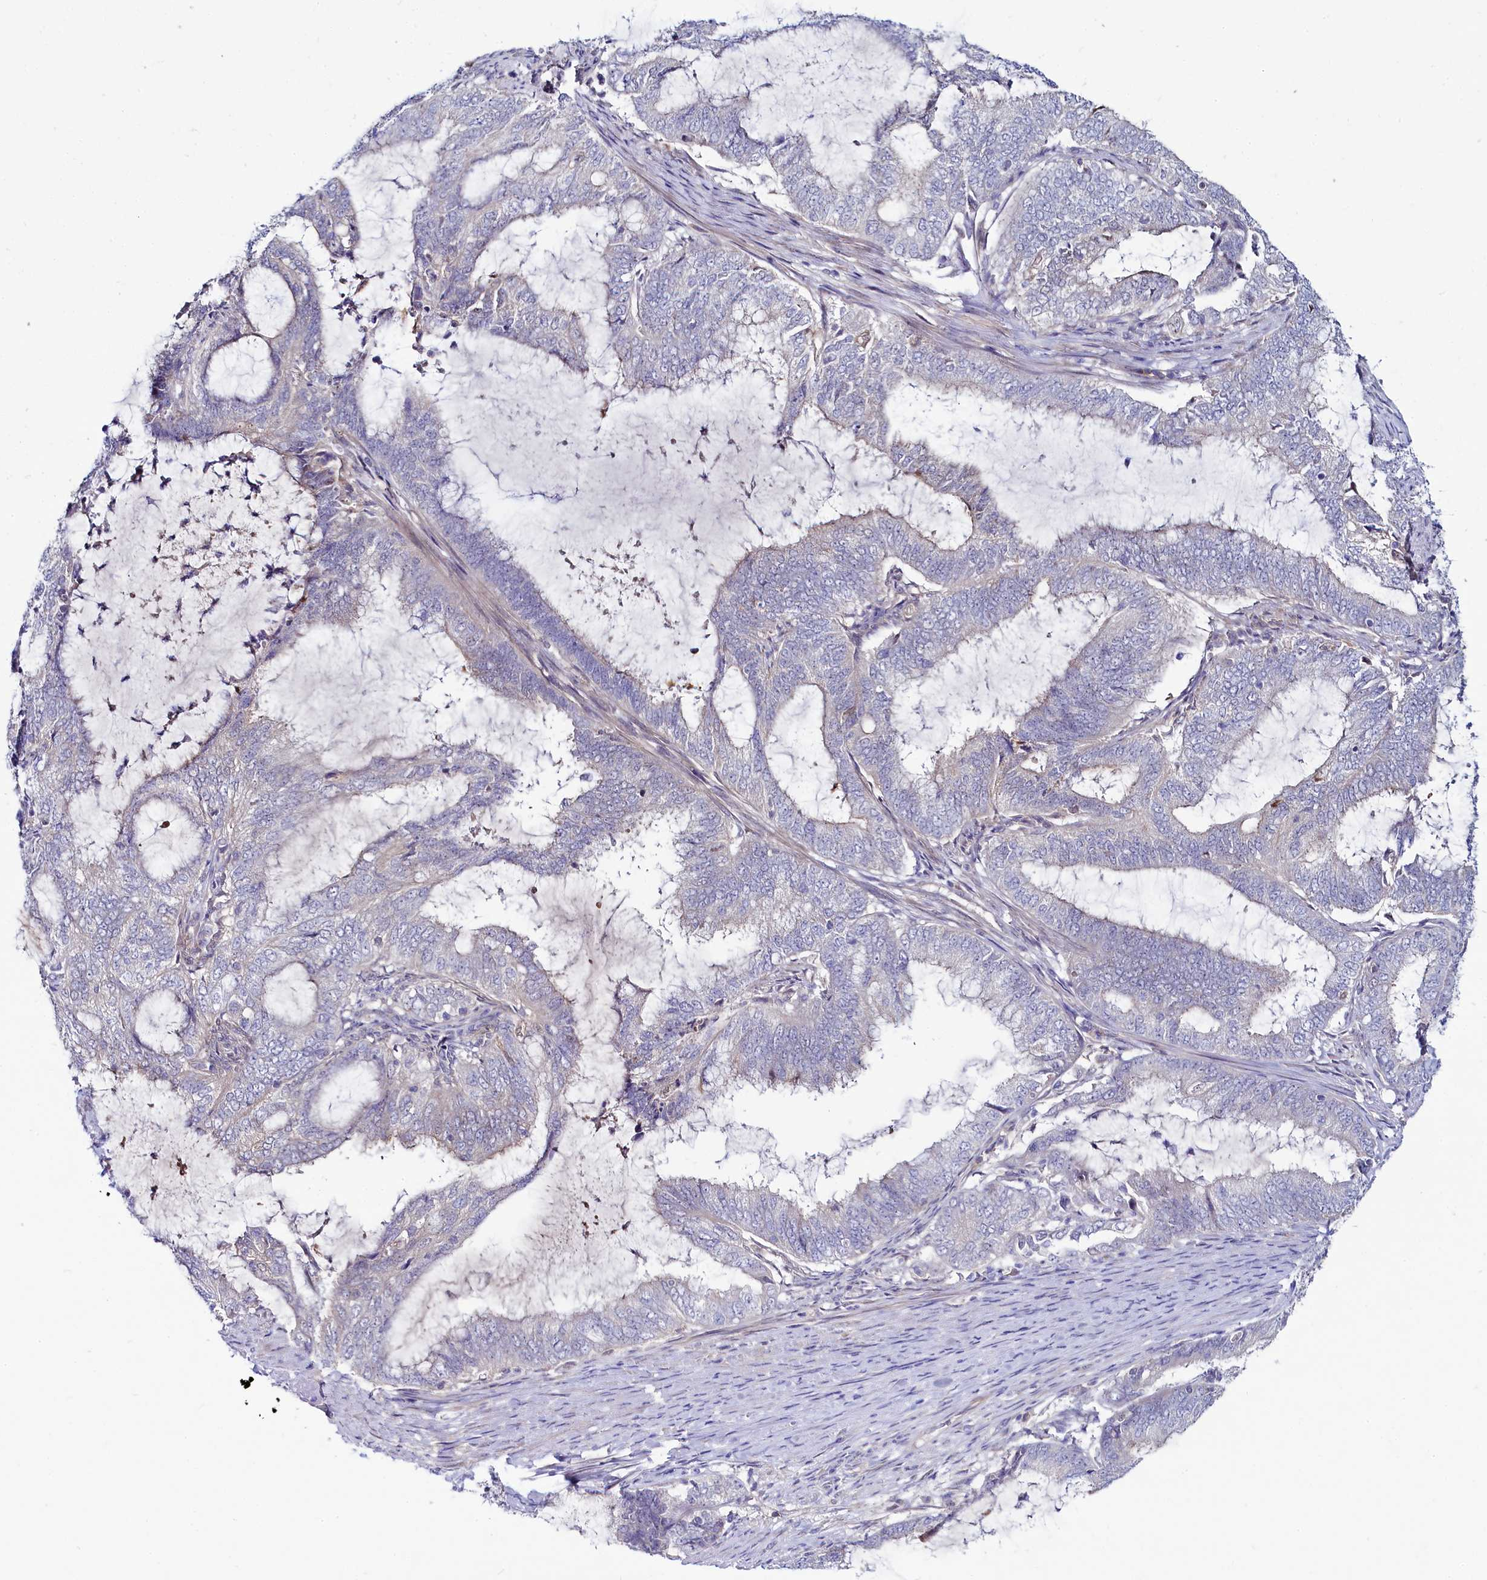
{"staining": {"intensity": "negative", "quantity": "none", "location": "none"}, "tissue": "endometrial cancer", "cell_type": "Tumor cells", "image_type": "cancer", "snomed": [{"axis": "morphology", "description": "Adenocarcinoma, NOS"}, {"axis": "topography", "description": "Endometrium"}], "caption": "The histopathology image shows no significant expression in tumor cells of endometrial cancer.", "gene": "ASTE1", "patient": {"sex": "female", "age": 51}}